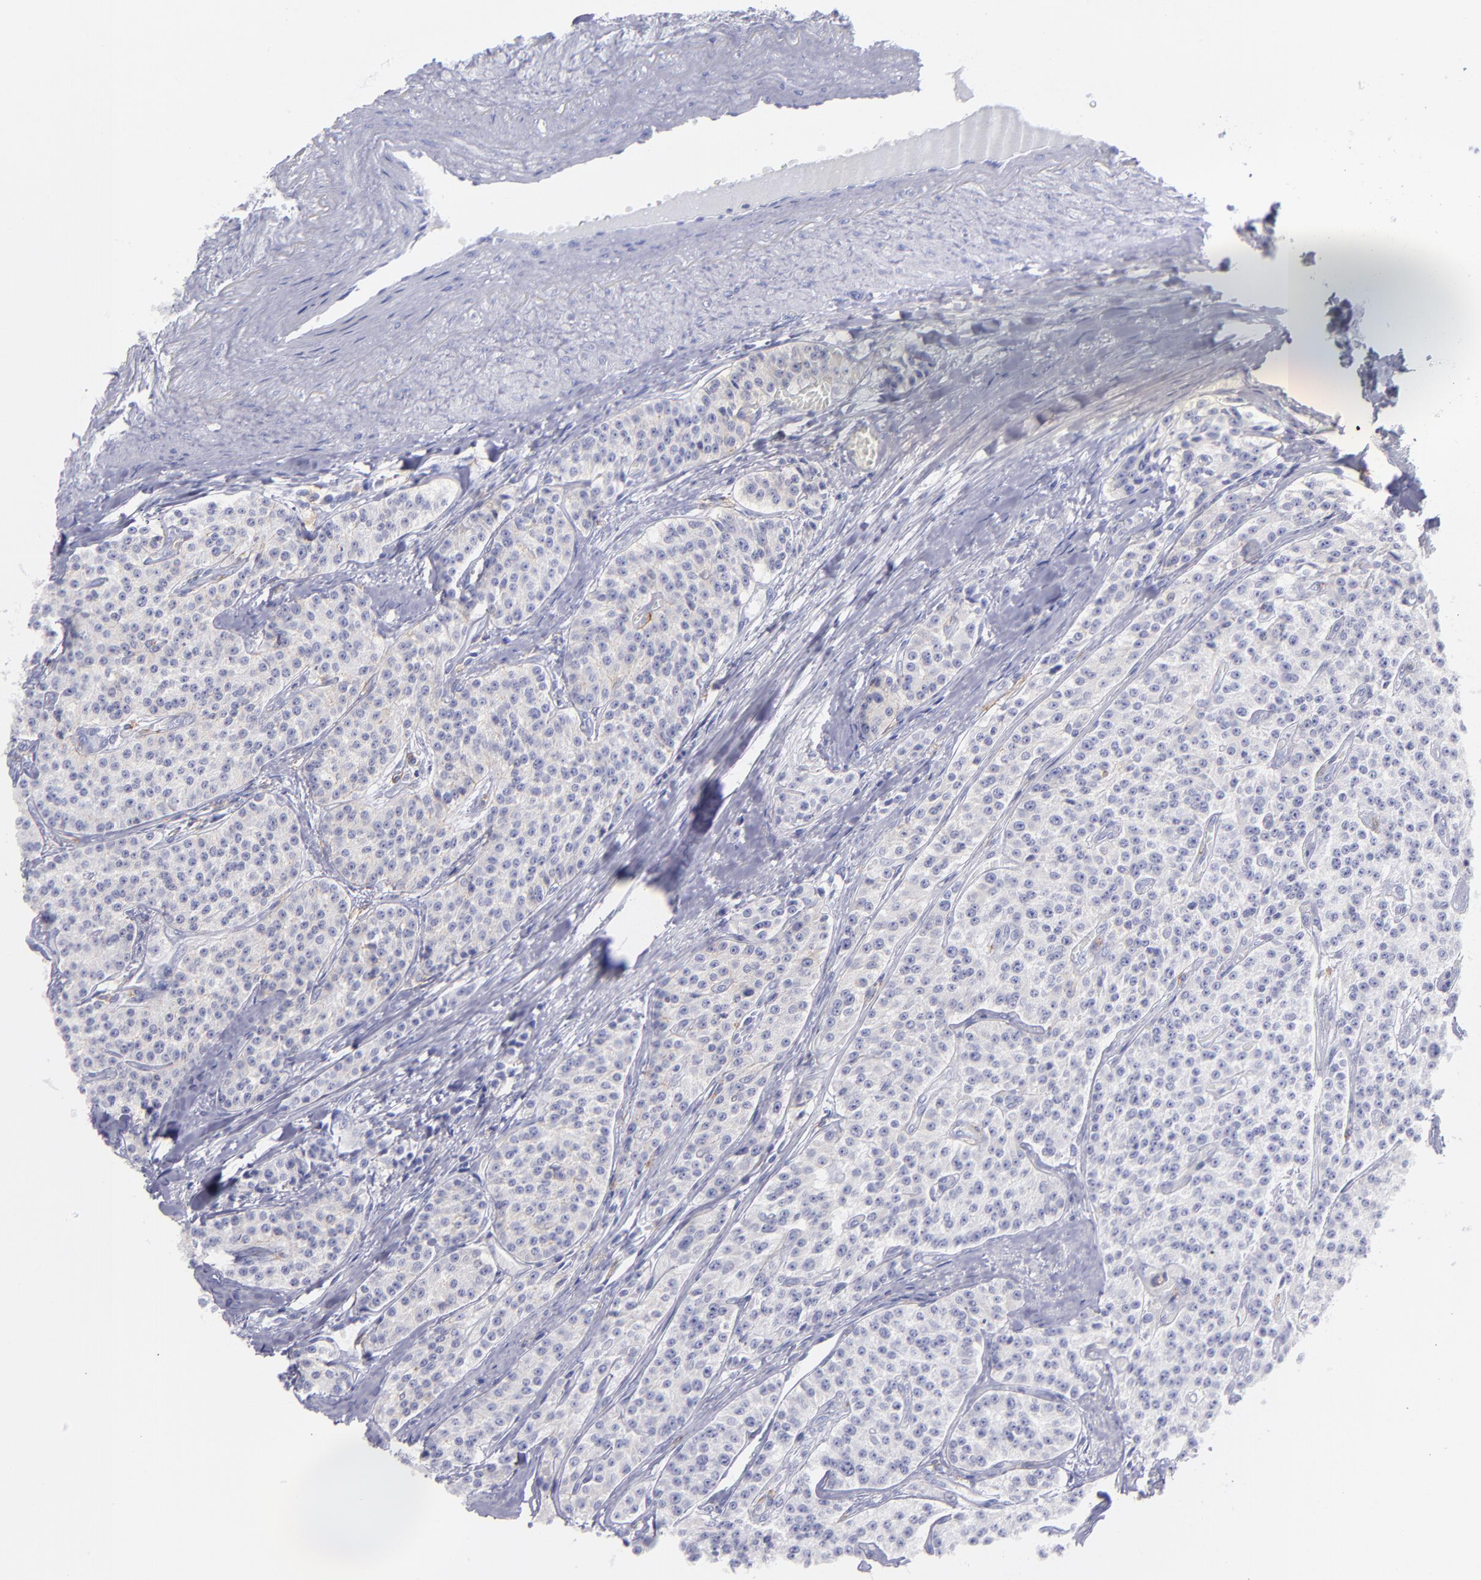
{"staining": {"intensity": "negative", "quantity": "none", "location": "none"}, "tissue": "carcinoid", "cell_type": "Tumor cells", "image_type": "cancer", "snomed": [{"axis": "morphology", "description": "Carcinoid, malignant, NOS"}, {"axis": "topography", "description": "Stomach"}], "caption": "DAB immunohistochemical staining of human carcinoid shows no significant positivity in tumor cells.", "gene": "CD82", "patient": {"sex": "female", "age": 76}}